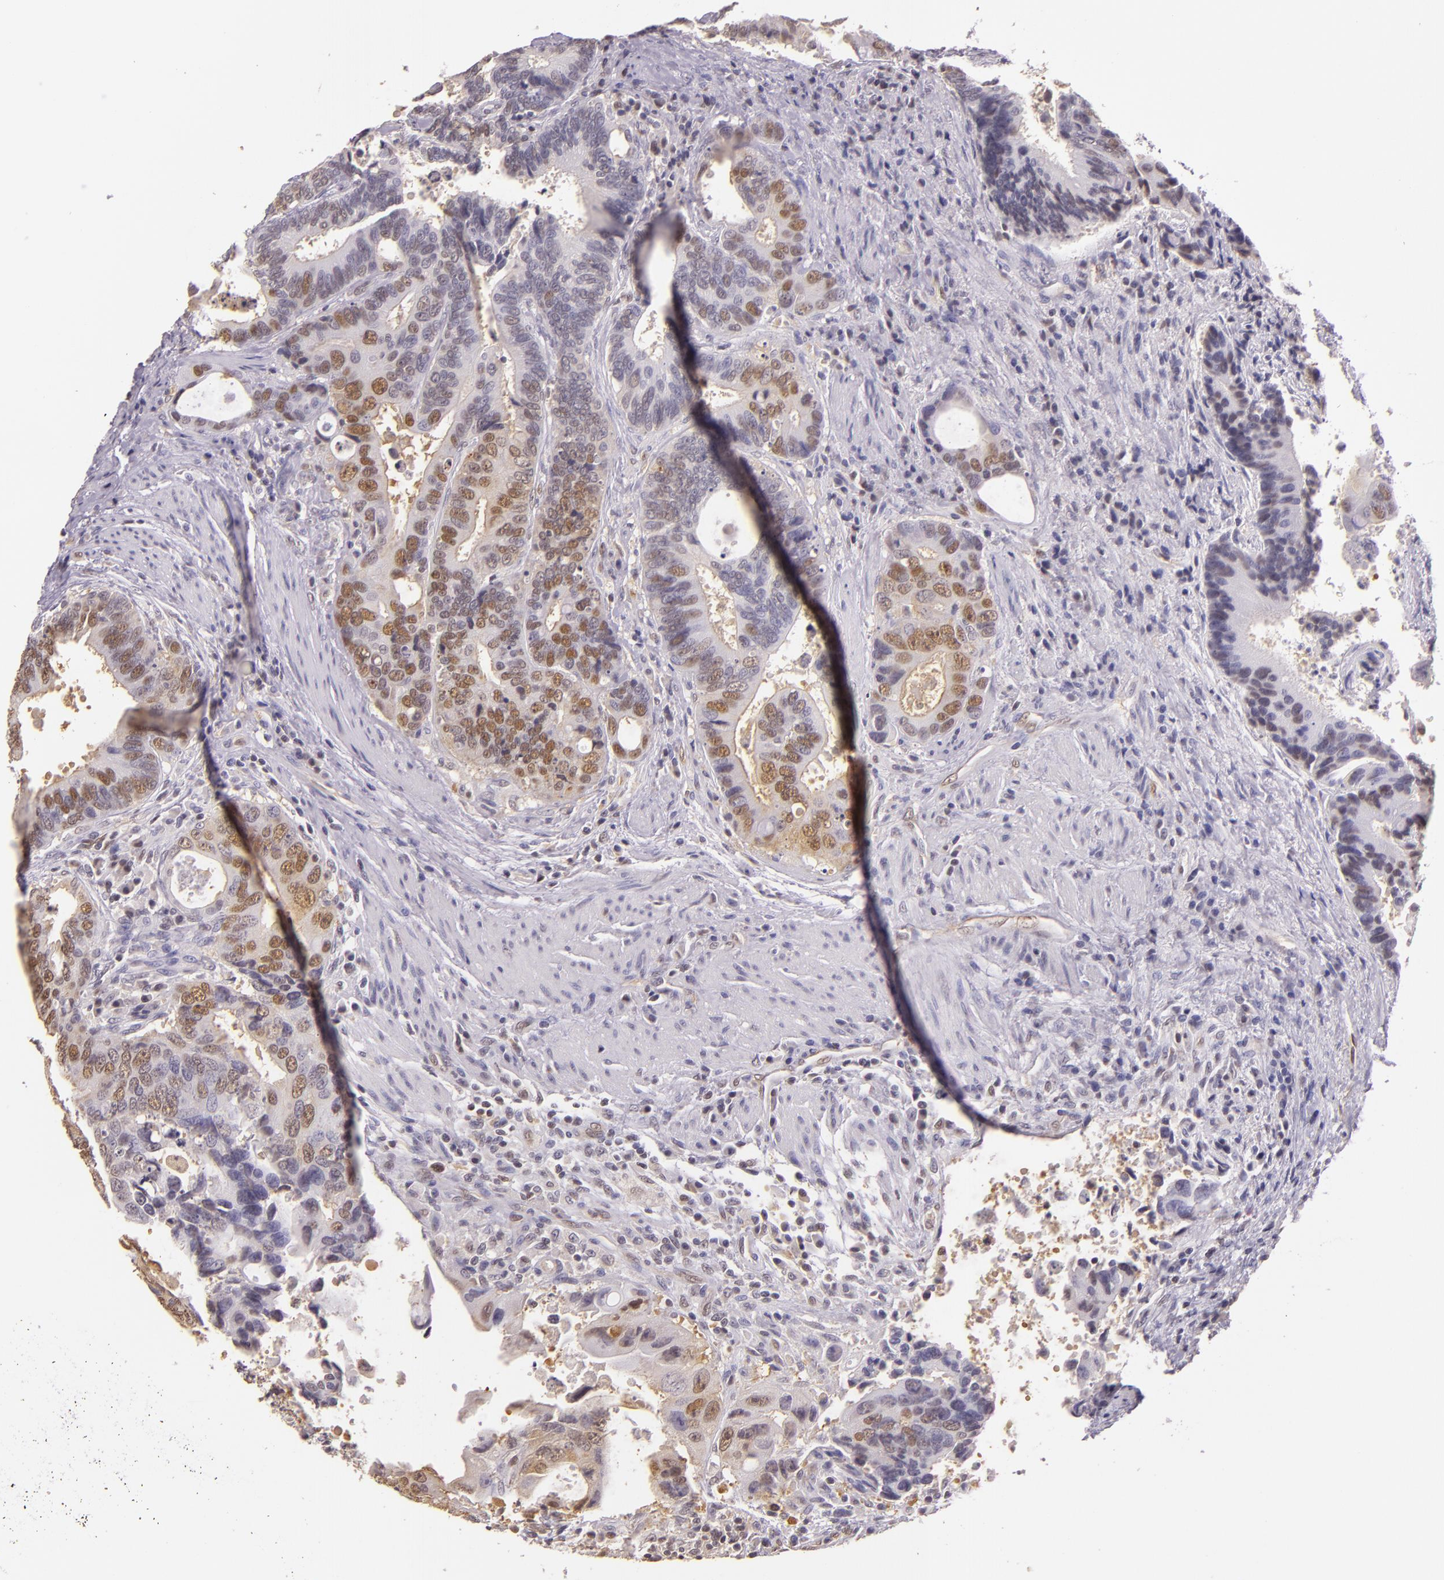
{"staining": {"intensity": "moderate", "quantity": "25%-75%", "location": "cytoplasmic/membranous,nuclear"}, "tissue": "colorectal cancer", "cell_type": "Tumor cells", "image_type": "cancer", "snomed": [{"axis": "morphology", "description": "Adenocarcinoma, NOS"}, {"axis": "topography", "description": "Rectum"}], "caption": "This is a histology image of immunohistochemistry staining of colorectal cancer, which shows moderate expression in the cytoplasmic/membranous and nuclear of tumor cells.", "gene": "HSPA8", "patient": {"sex": "female", "age": 67}}